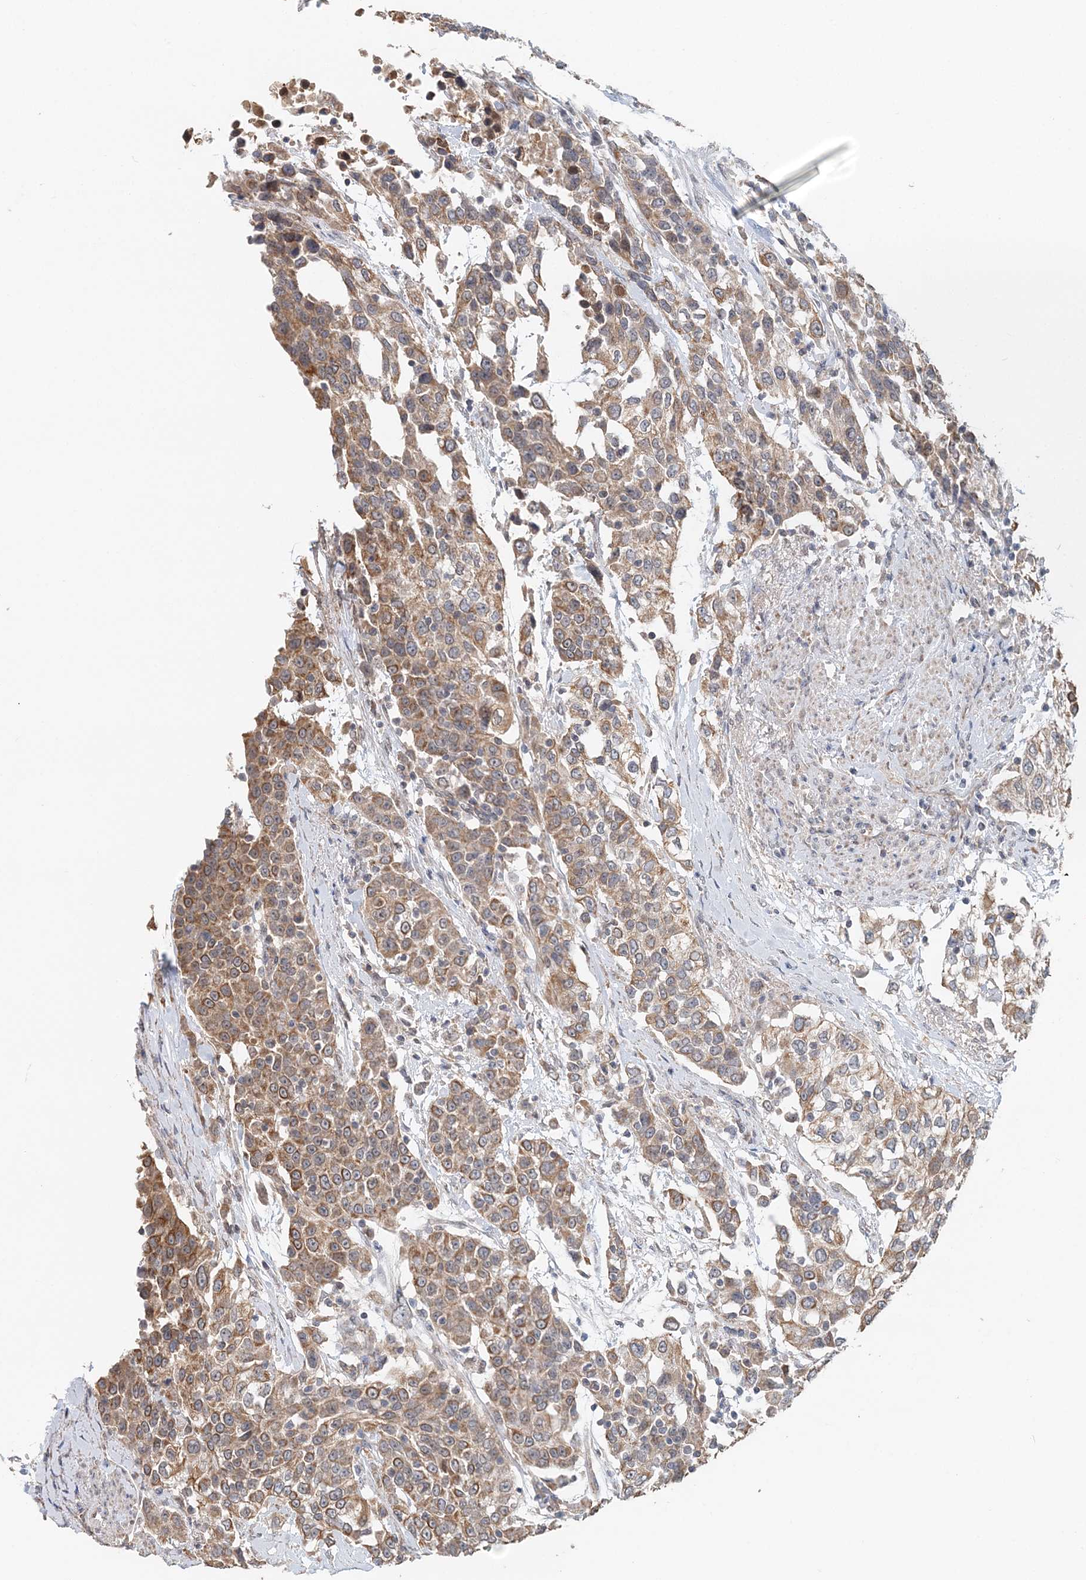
{"staining": {"intensity": "moderate", "quantity": ">75%", "location": "cytoplasmic/membranous"}, "tissue": "urothelial cancer", "cell_type": "Tumor cells", "image_type": "cancer", "snomed": [{"axis": "morphology", "description": "Urothelial carcinoma, High grade"}, {"axis": "topography", "description": "Urinary bladder"}], "caption": "Human urothelial carcinoma (high-grade) stained for a protein (brown) demonstrates moderate cytoplasmic/membranous positive expression in about >75% of tumor cells.", "gene": "FBXO38", "patient": {"sex": "female", "age": 80}}